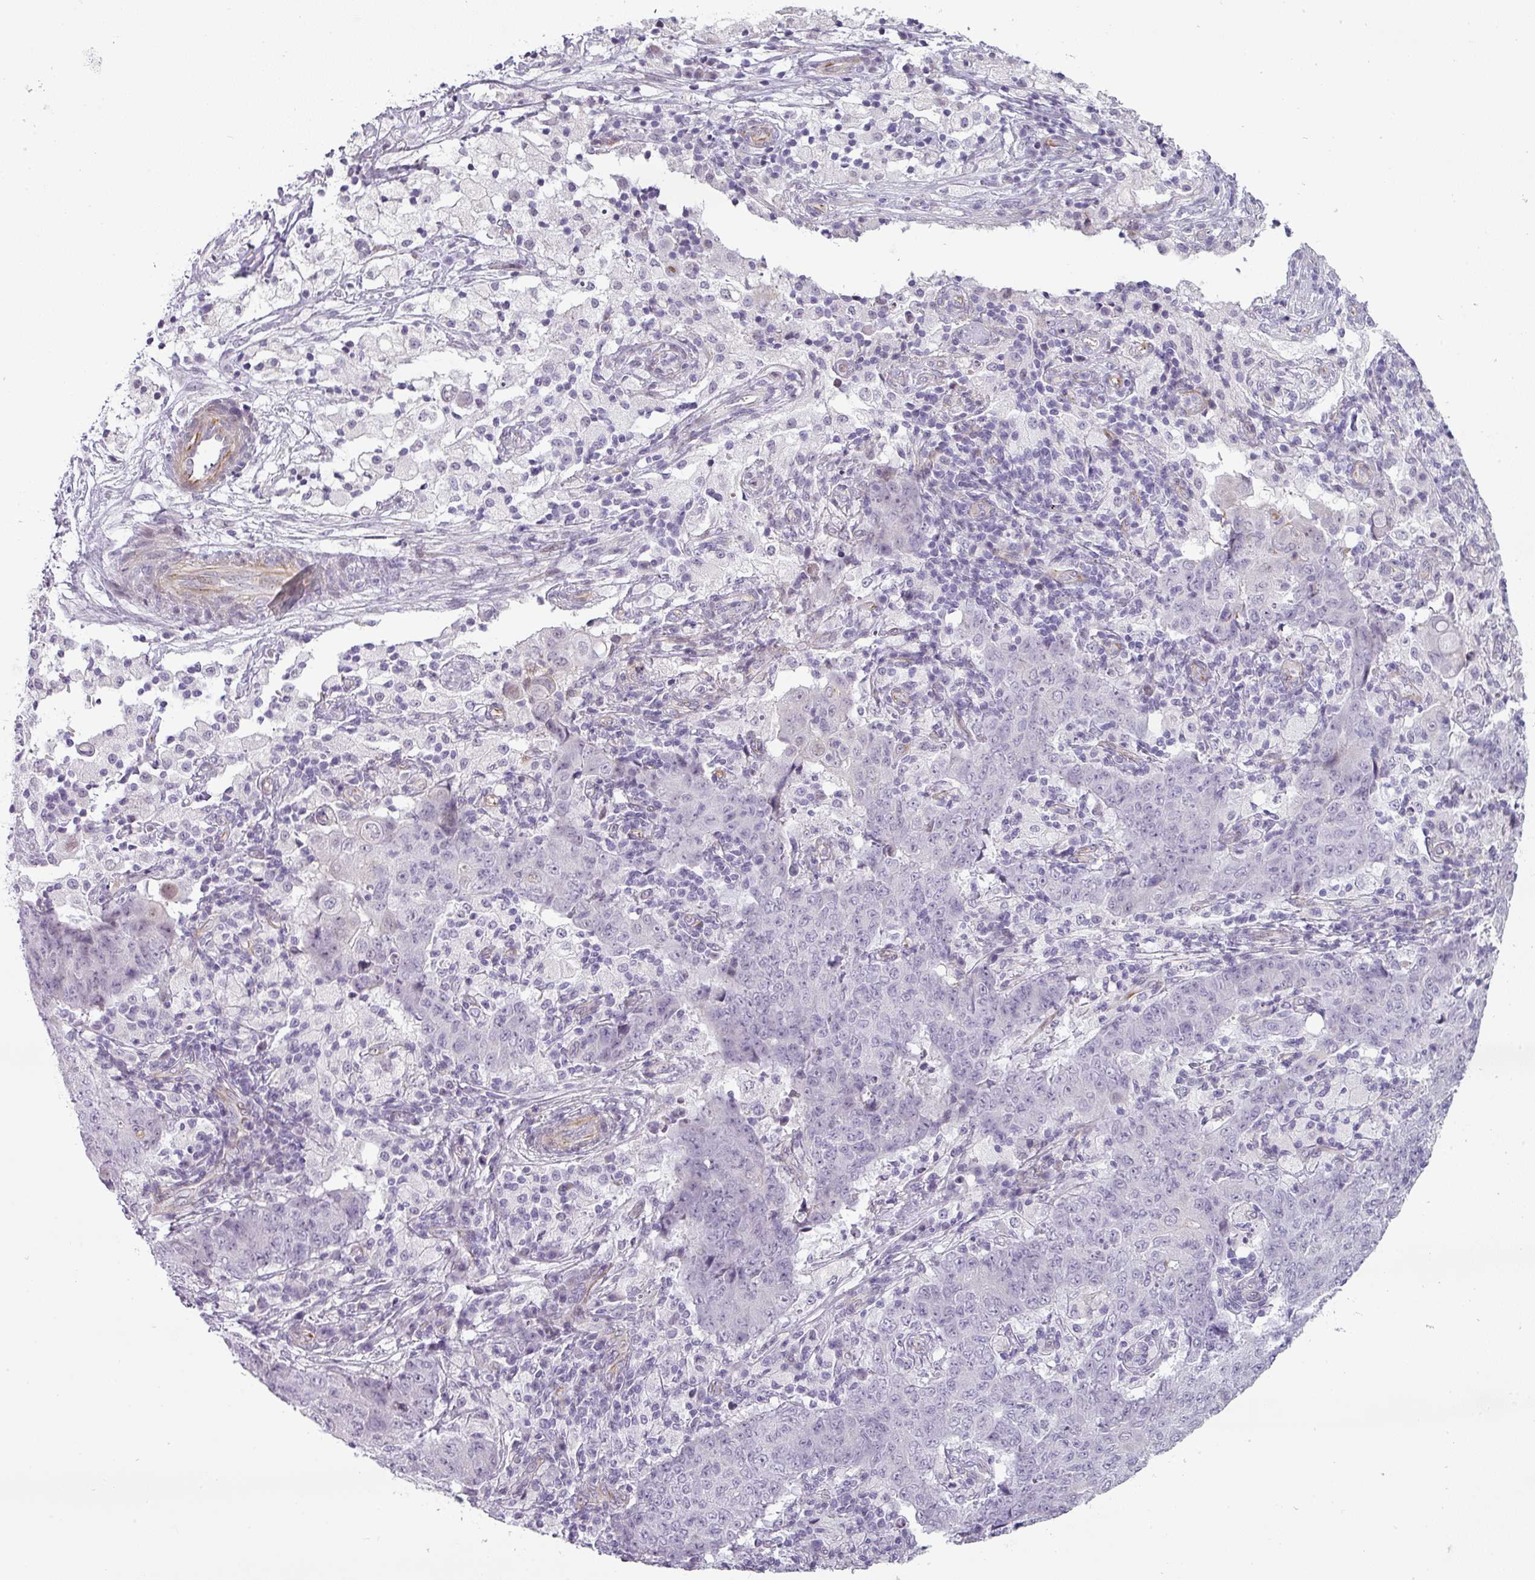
{"staining": {"intensity": "negative", "quantity": "none", "location": "none"}, "tissue": "ovarian cancer", "cell_type": "Tumor cells", "image_type": "cancer", "snomed": [{"axis": "morphology", "description": "Carcinoma, endometroid"}, {"axis": "topography", "description": "Ovary"}], "caption": "IHC photomicrograph of neoplastic tissue: ovarian endometroid carcinoma stained with DAB (3,3'-diaminobenzidine) reveals no significant protein expression in tumor cells.", "gene": "CHRDL1", "patient": {"sex": "female", "age": 42}}